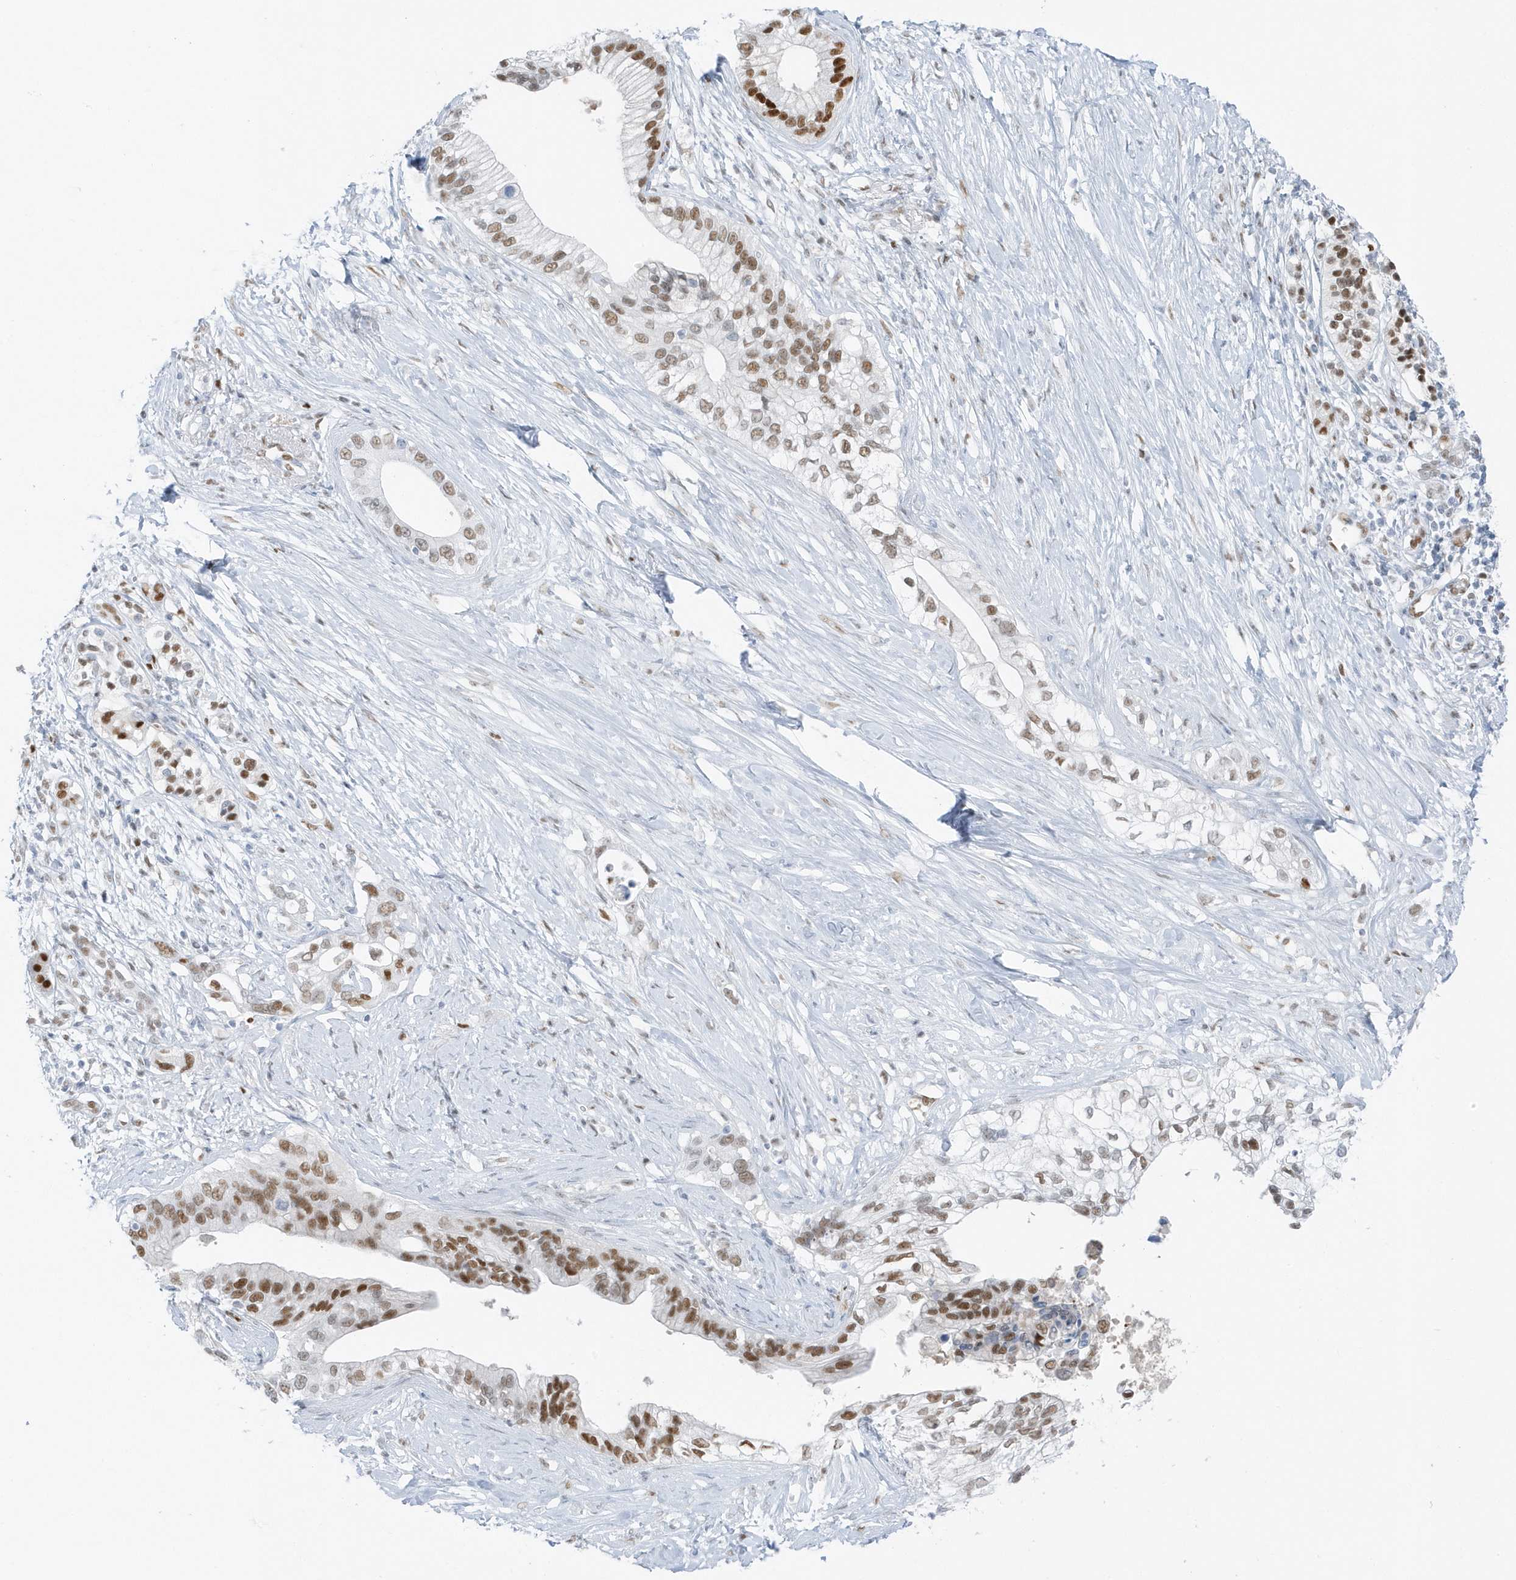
{"staining": {"intensity": "moderate", "quantity": ">75%", "location": "nuclear"}, "tissue": "pancreatic cancer", "cell_type": "Tumor cells", "image_type": "cancer", "snomed": [{"axis": "morphology", "description": "Normal tissue, NOS"}, {"axis": "morphology", "description": "Adenocarcinoma, NOS"}, {"axis": "topography", "description": "Pancreas"}, {"axis": "topography", "description": "Peripheral nerve tissue"}], "caption": "Protein analysis of pancreatic cancer tissue displays moderate nuclear positivity in approximately >75% of tumor cells.", "gene": "SMIM34", "patient": {"sex": "male", "age": 59}}